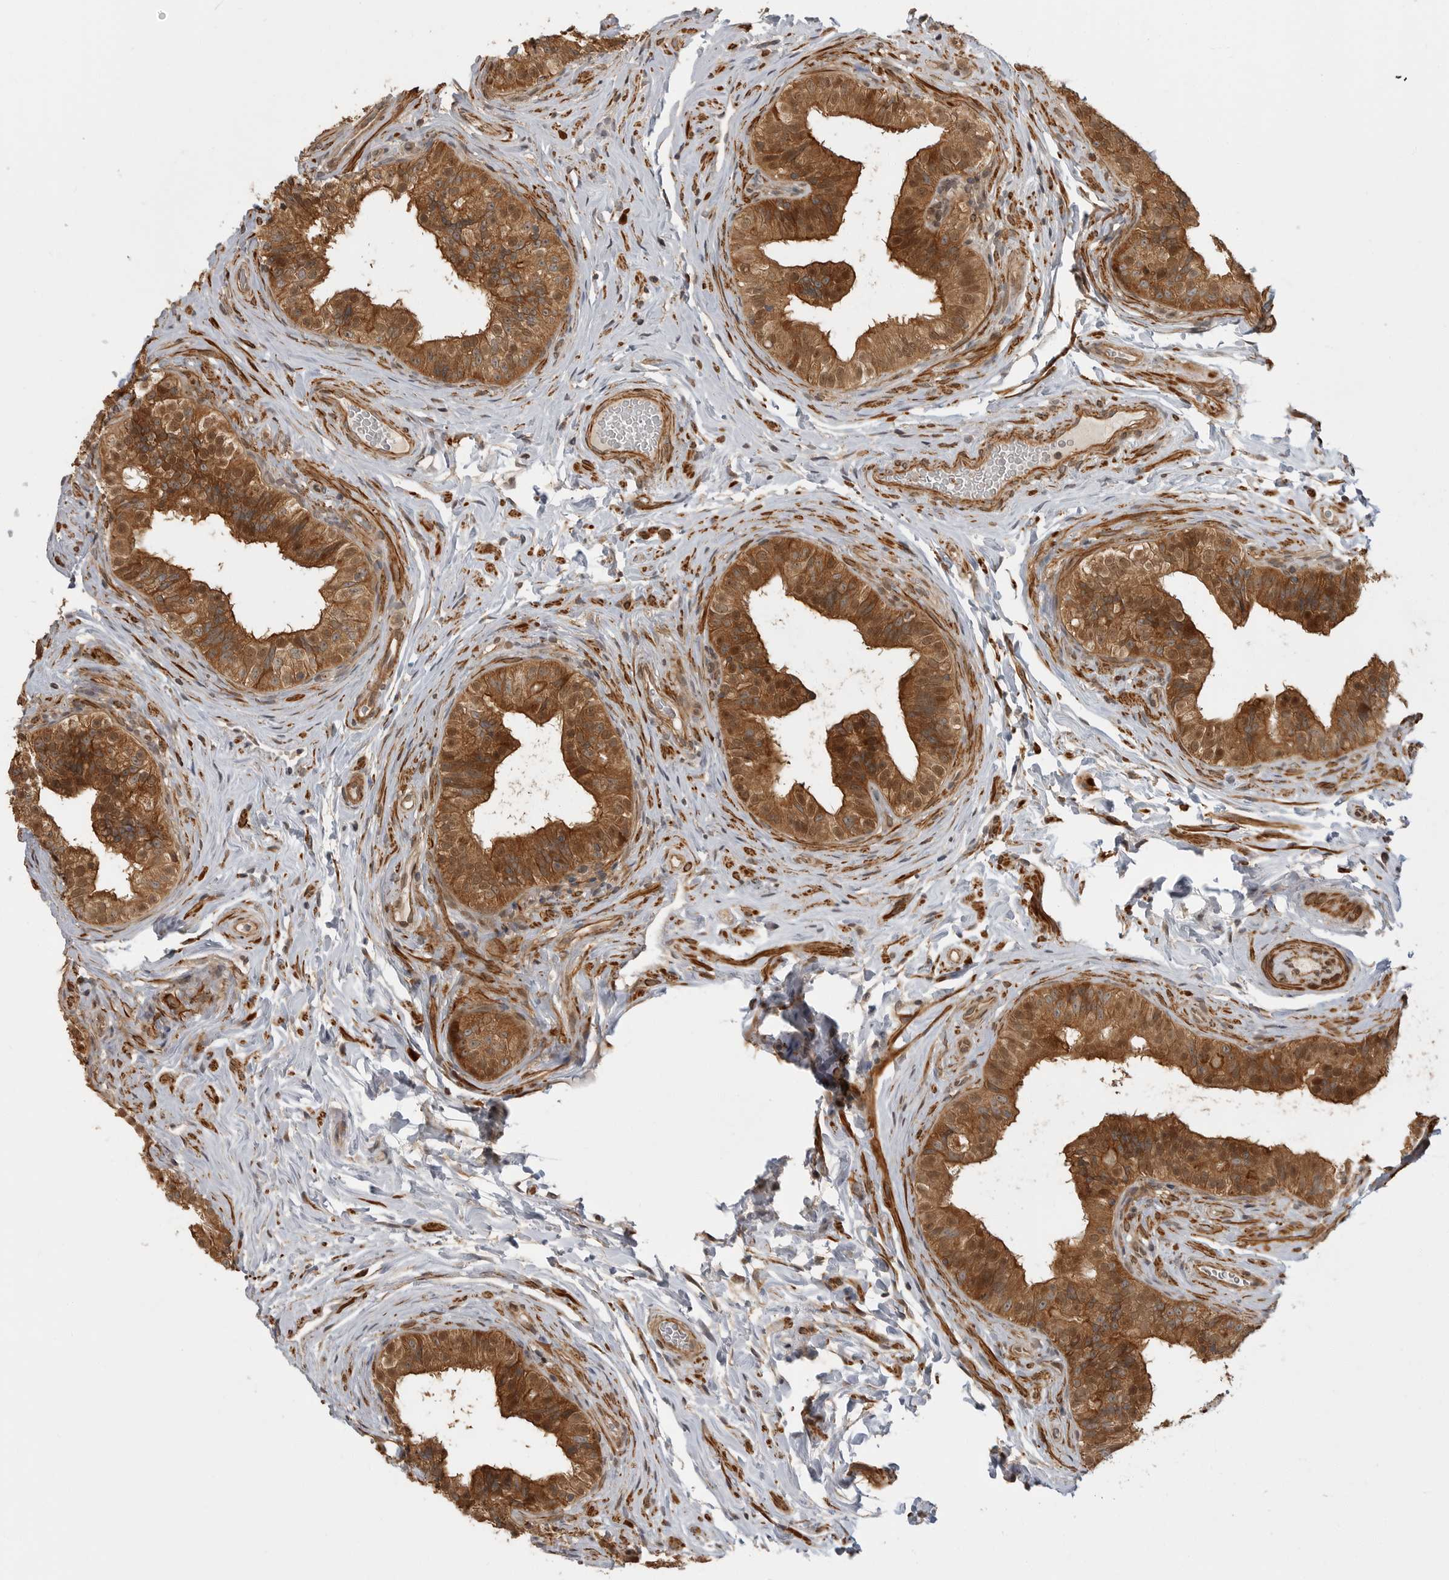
{"staining": {"intensity": "strong", "quantity": "25%-75%", "location": "cytoplasmic/membranous,nuclear"}, "tissue": "epididymis", "cell_type": "Glandular cells", "image_type": "normal", "snomed": [{"axis": "morphology", "description": "Normal tissue, NOS"}, {"axis": "topography", "description": "Epididymis"}], "caption": "Protein analysis of normal epididymis reveals strong cytoplasmic/membranous,nuclear staining in approximately 25%-75% of glandular cells.", "gene": "ERN1", "patient": {"sex": "male", "age": 49}}